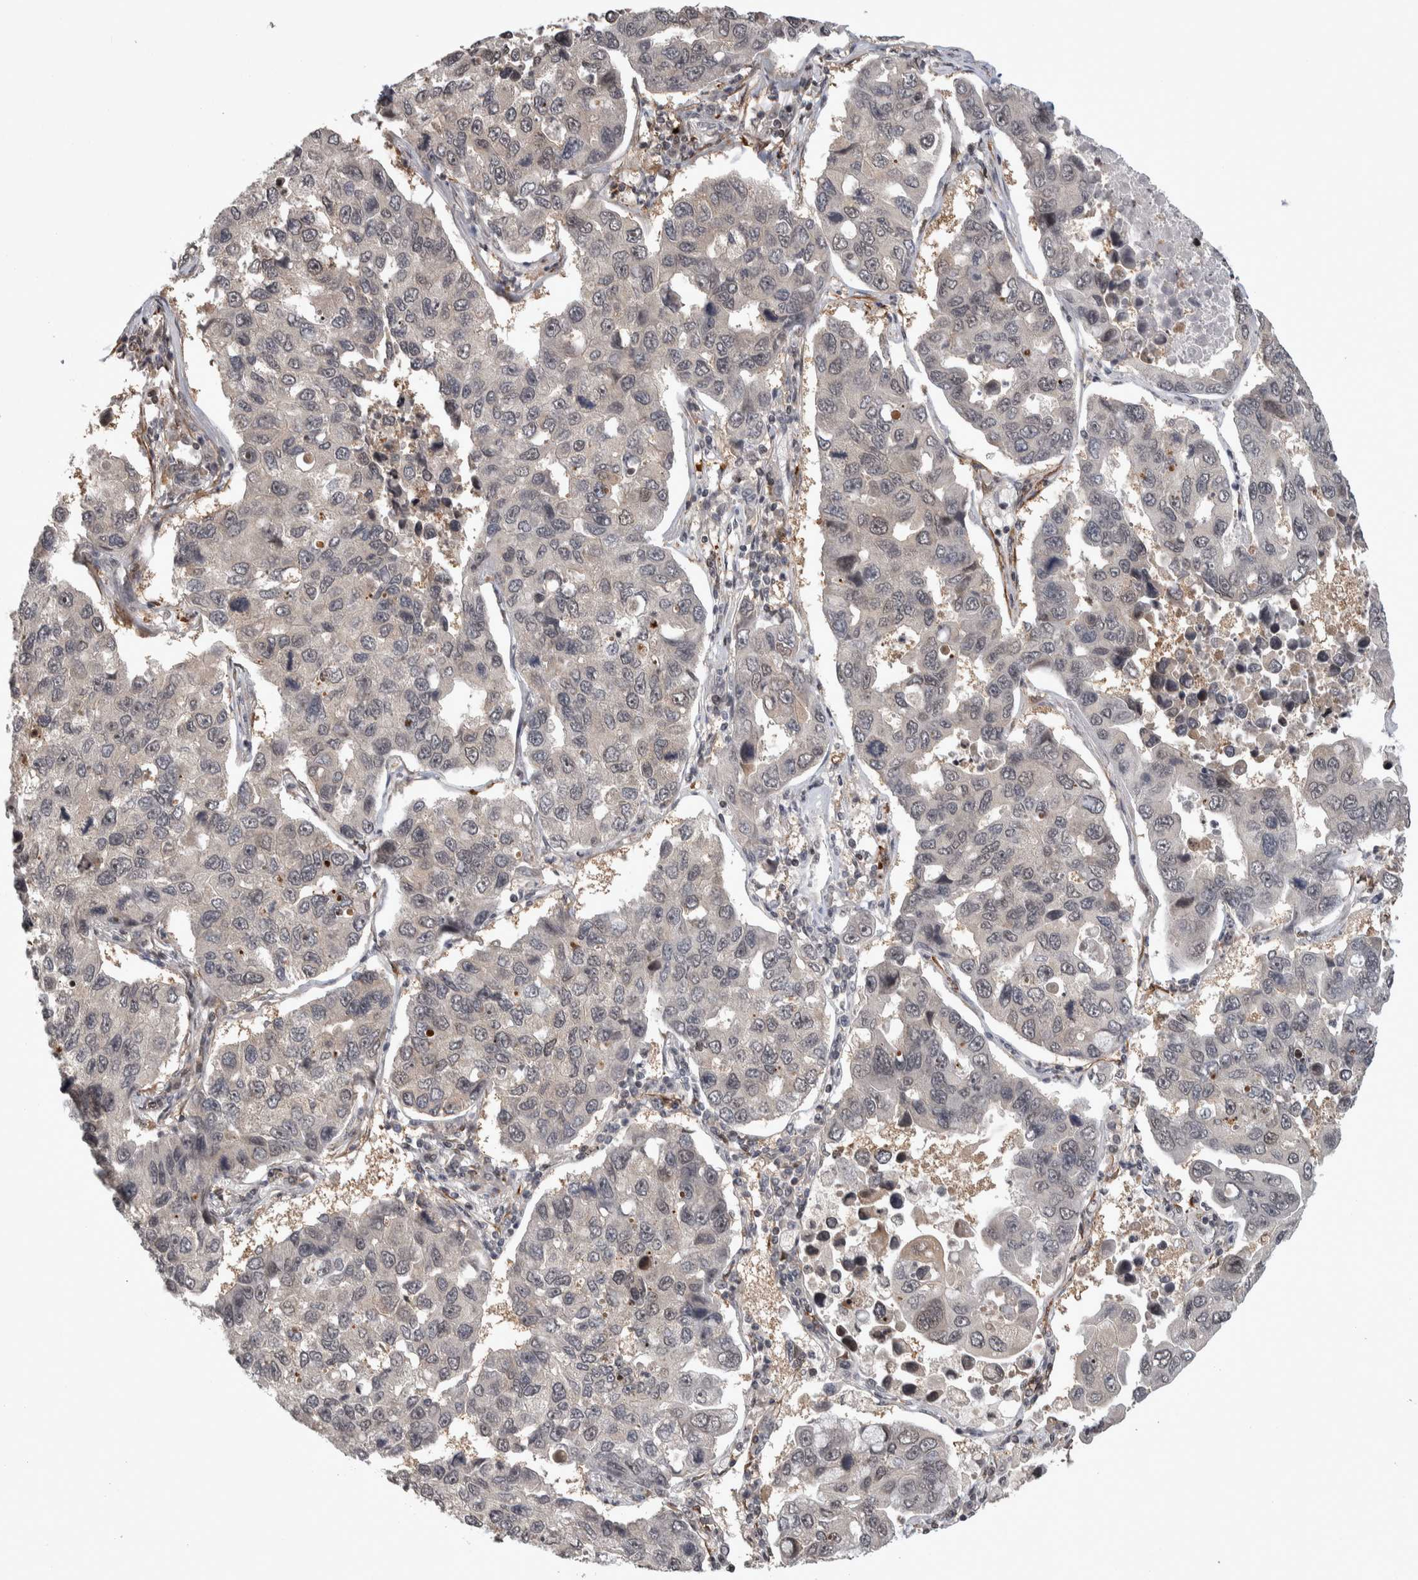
{"staining": {"intensity": "weak", "quantity": "<25%", "location": "cytoplasmic/membranous,nuclear"}, "tissue": "lung cancer", "cell_type": "Tumor cells", "image_type": "cancer", "snomed": [{"axis": "morphology", "description": "Adenocarcinoma, NOS"}, {"axis": "topography", "description": "Lung"}], "caption": "An immunohistochemistry (IHC) image of adenocarcinoma (lung) is shown. There is no staining in tumor cells of adenocarcinoma (lung).", "gene": "ZSCAN21", "patient": {"sex": "male", "age": 64}}